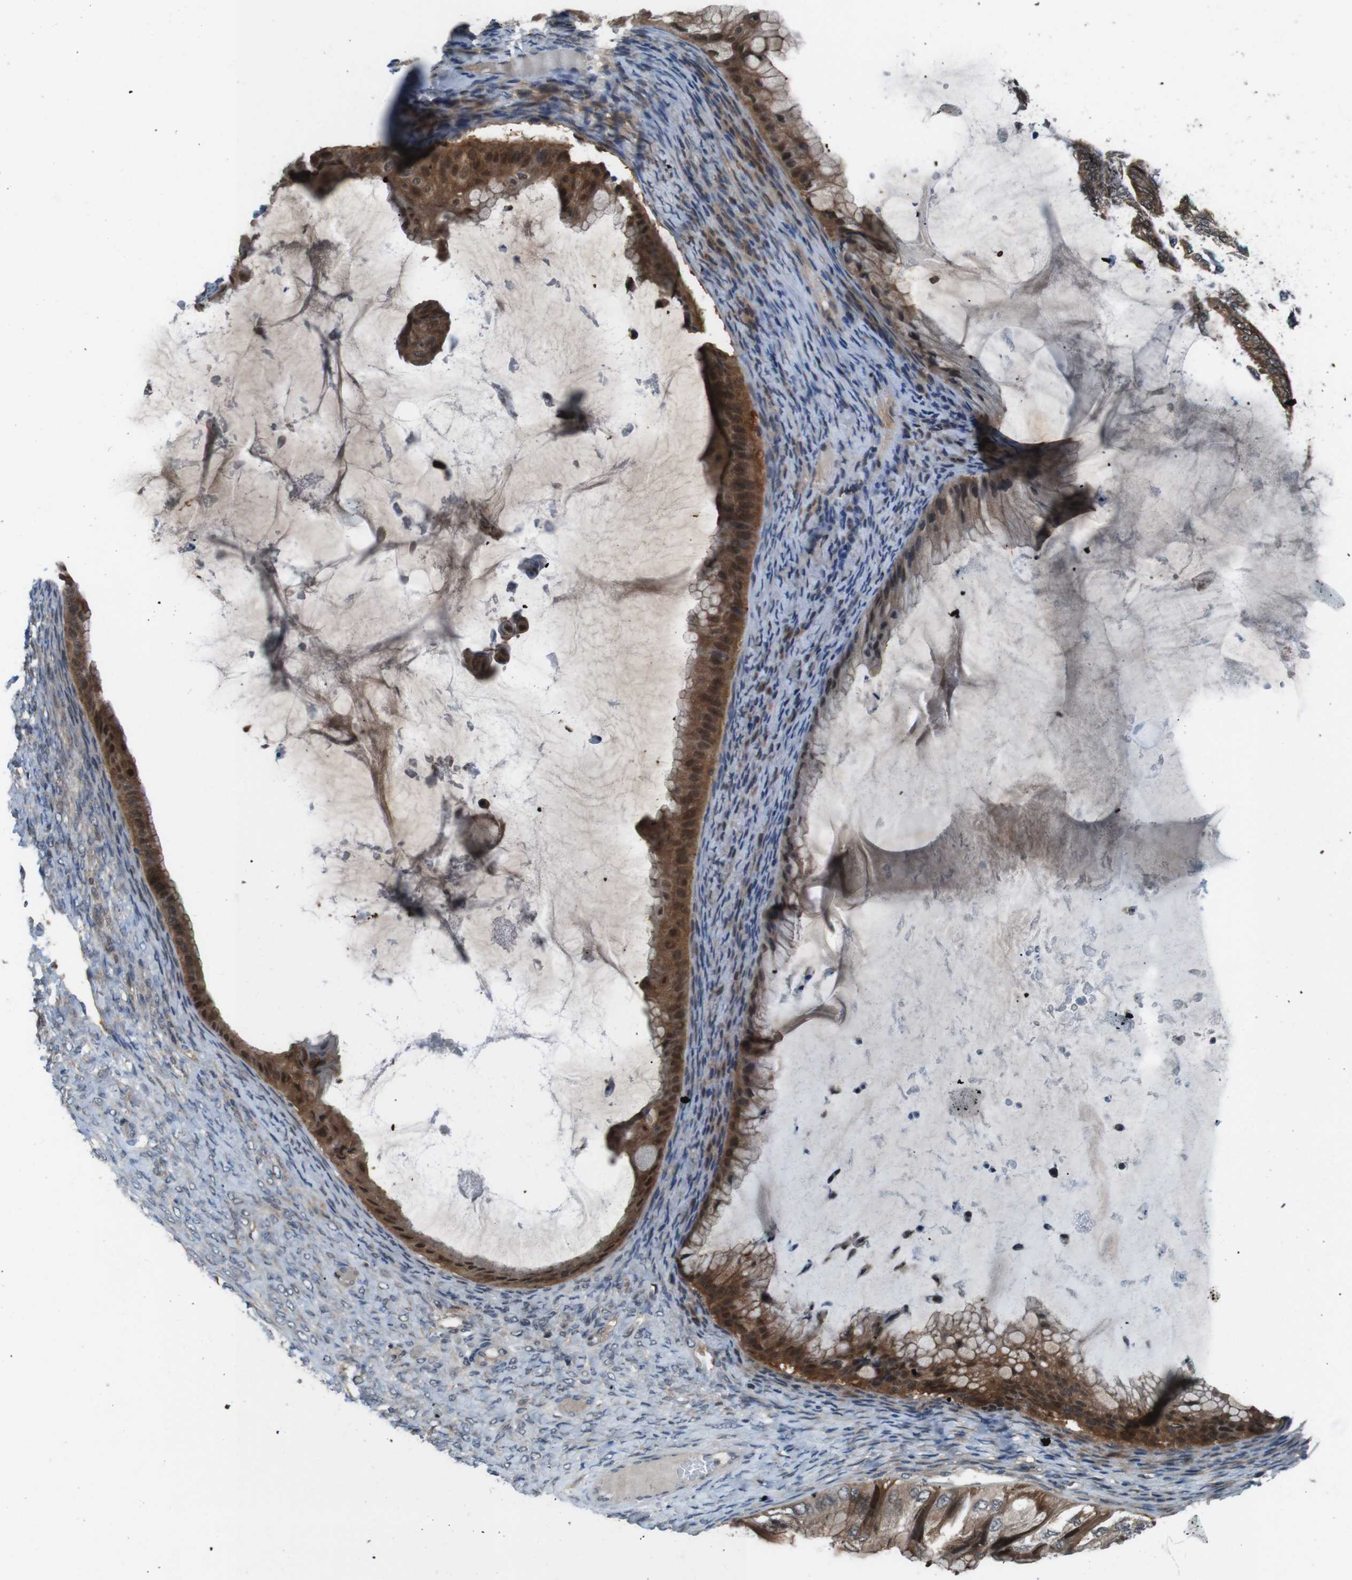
{"staining": {"intensity": "moderate", "quantity": ">75%", "location": "cytoplasmic/membranous,nuclear"}, "tissue": "ovarian cancer", "cell_type": "Tumor cells", "image_type": "cancer", "snomed": [{"axis": "morphology", "description": "Cystadenocarcinoma, mucinous, NOS"}, {"axis": "topography", "description": "Ovary"}], "caption": "This image displays immunohistochemistry (IHC) staining of human ovarian cancer (mucinous cystadenocarcinoma), with medium moderate cytoplasmic/membranous and nuclear positivity in about >75% of tumor cells.", "gene": "LRP5", "patient": {"sex": "female", "age": 61}}